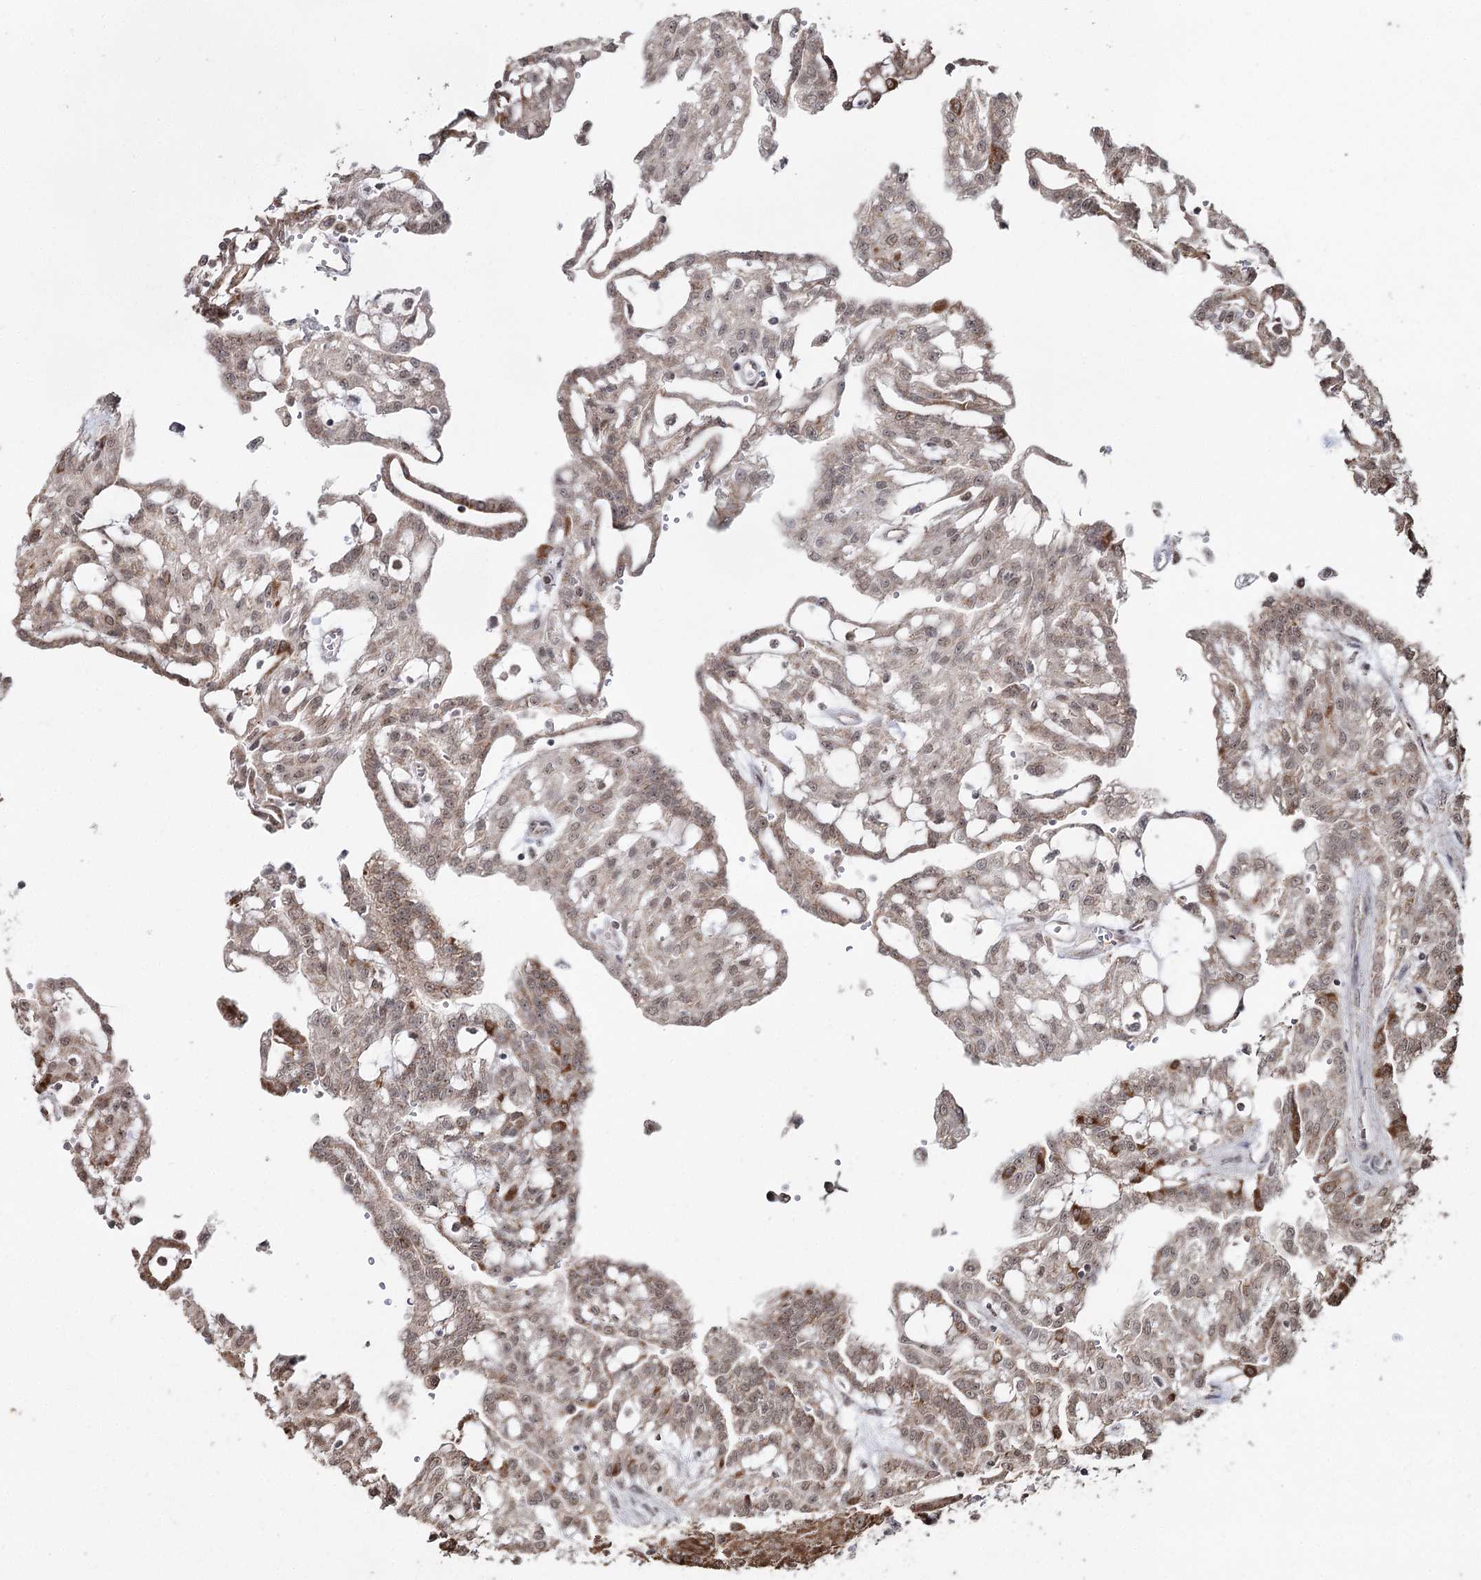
{"staining": {"intensity": "moderate", "quantity": "25%-75%", "location": "cytoplasmic/membranous,nuclear"}, "tissue": "renal cancer", "cell_type": "Tumor cells", "image_type": "cancer", "snomed": [{"axis": "morphology", "description": "Adenocarcinoma, NOS"}, {"axis": "topography", "description": "Kidney"}], "caption": "Protein expression analysis of human renal cancer (adenocarcinoma) reveals moderate cytoplasmic/membranous and nuclear staining in about 25%-75% of tumor cells.", "gene": "PDHX", "patient": {"sex": "male", "age": 63}}